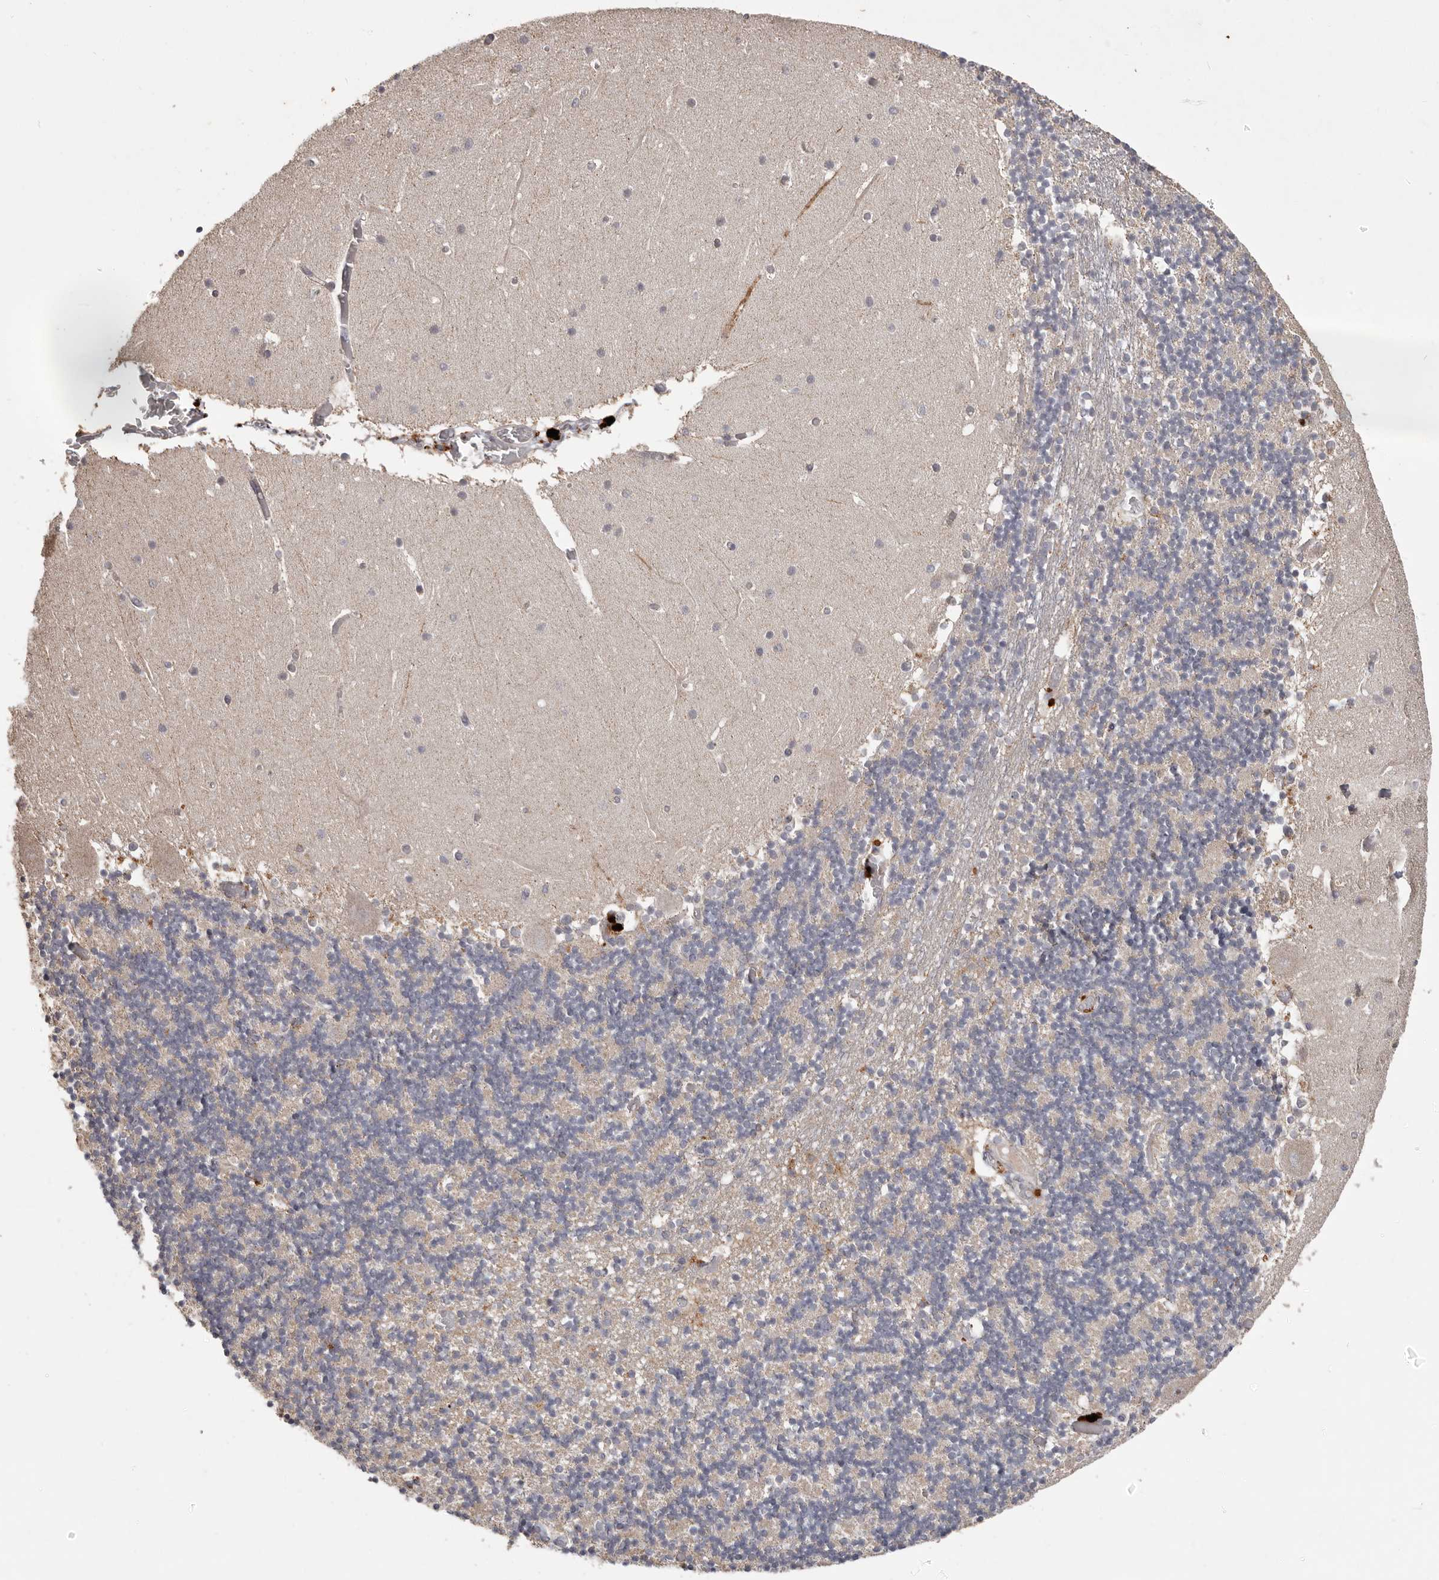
{"staining": {"intensity": "negative", "quantity": "none", "location": "none"}, "tissue": "cerebellum", "cell_type": "Cells in granular layer", "image_type": "normal", "snomed": [{"axis": "morphology", "description": "Normal tissue, NOS"}, {"axis": "topography", "description": "Cerebellum"}], "caption": "Protein analysis of benign cerebellum demonstrates no significant staining in cells in granular layer.", "gene": "PLOD2", "patient": {"sex": "female", "age": 28}}